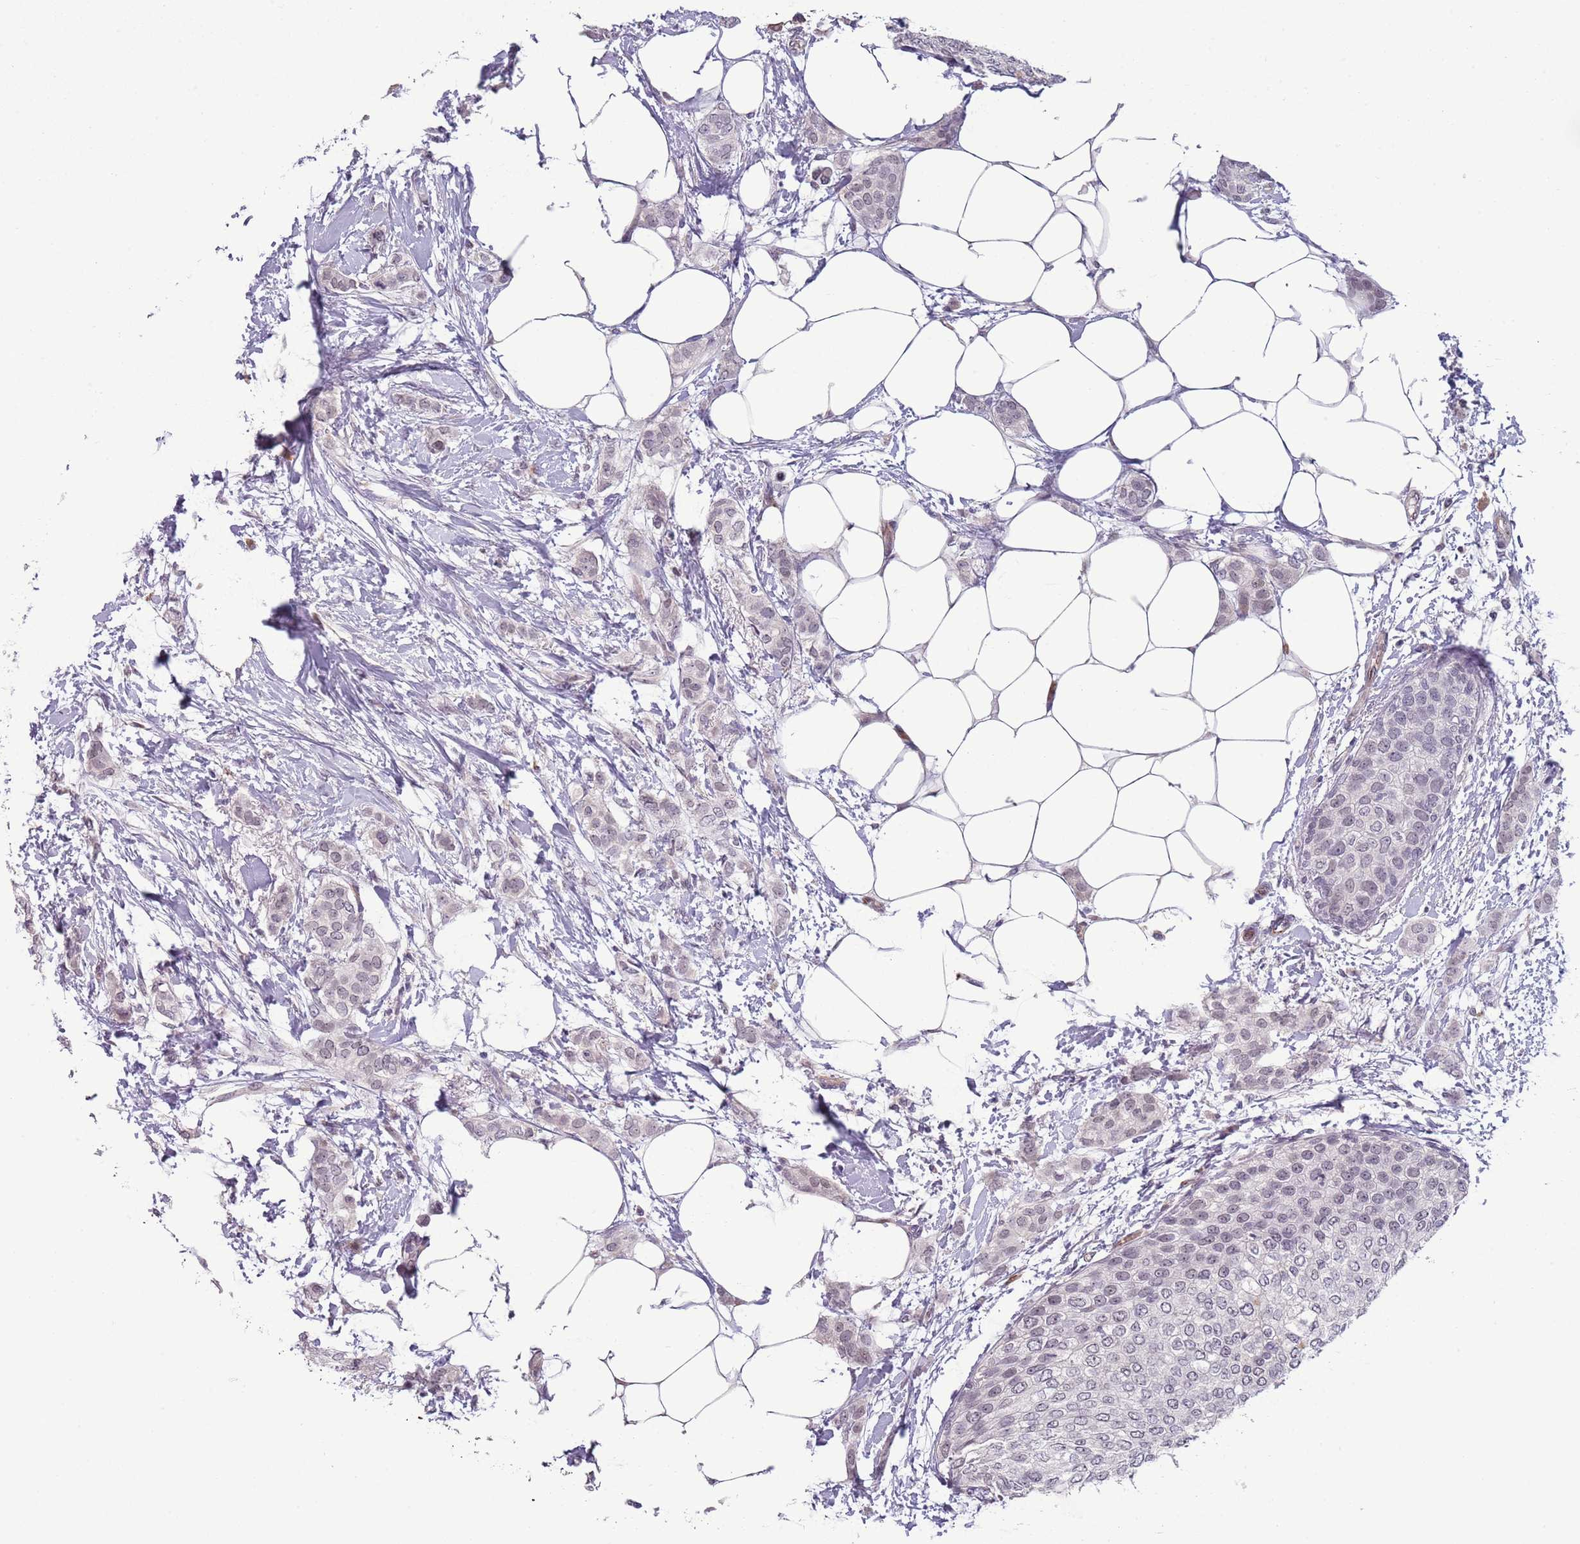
{"staining": {"intensity": "weak", "quantity": "<25%", "location": "cytoplasmic/membranous"}, "tissue": "breast cancer", "cell_type": "Tumor cells", "image_type": "cancer", "snomed": [{"axis": "morphology", "description": "Duct carcinoma"}, {"axis": "topography", "description": "Breast"}], "caption": "Immunohistochemistry (IHC) histopathology image of neoplastic tissue: human breast cancer (invasive ductal carcinoma) stained with DAB (3,3'-diaminobenzidine) displays no significant protein positivity in tumor cells.", "gene": "NBPF3", "patient": {"sex": "female", "age": 72}}